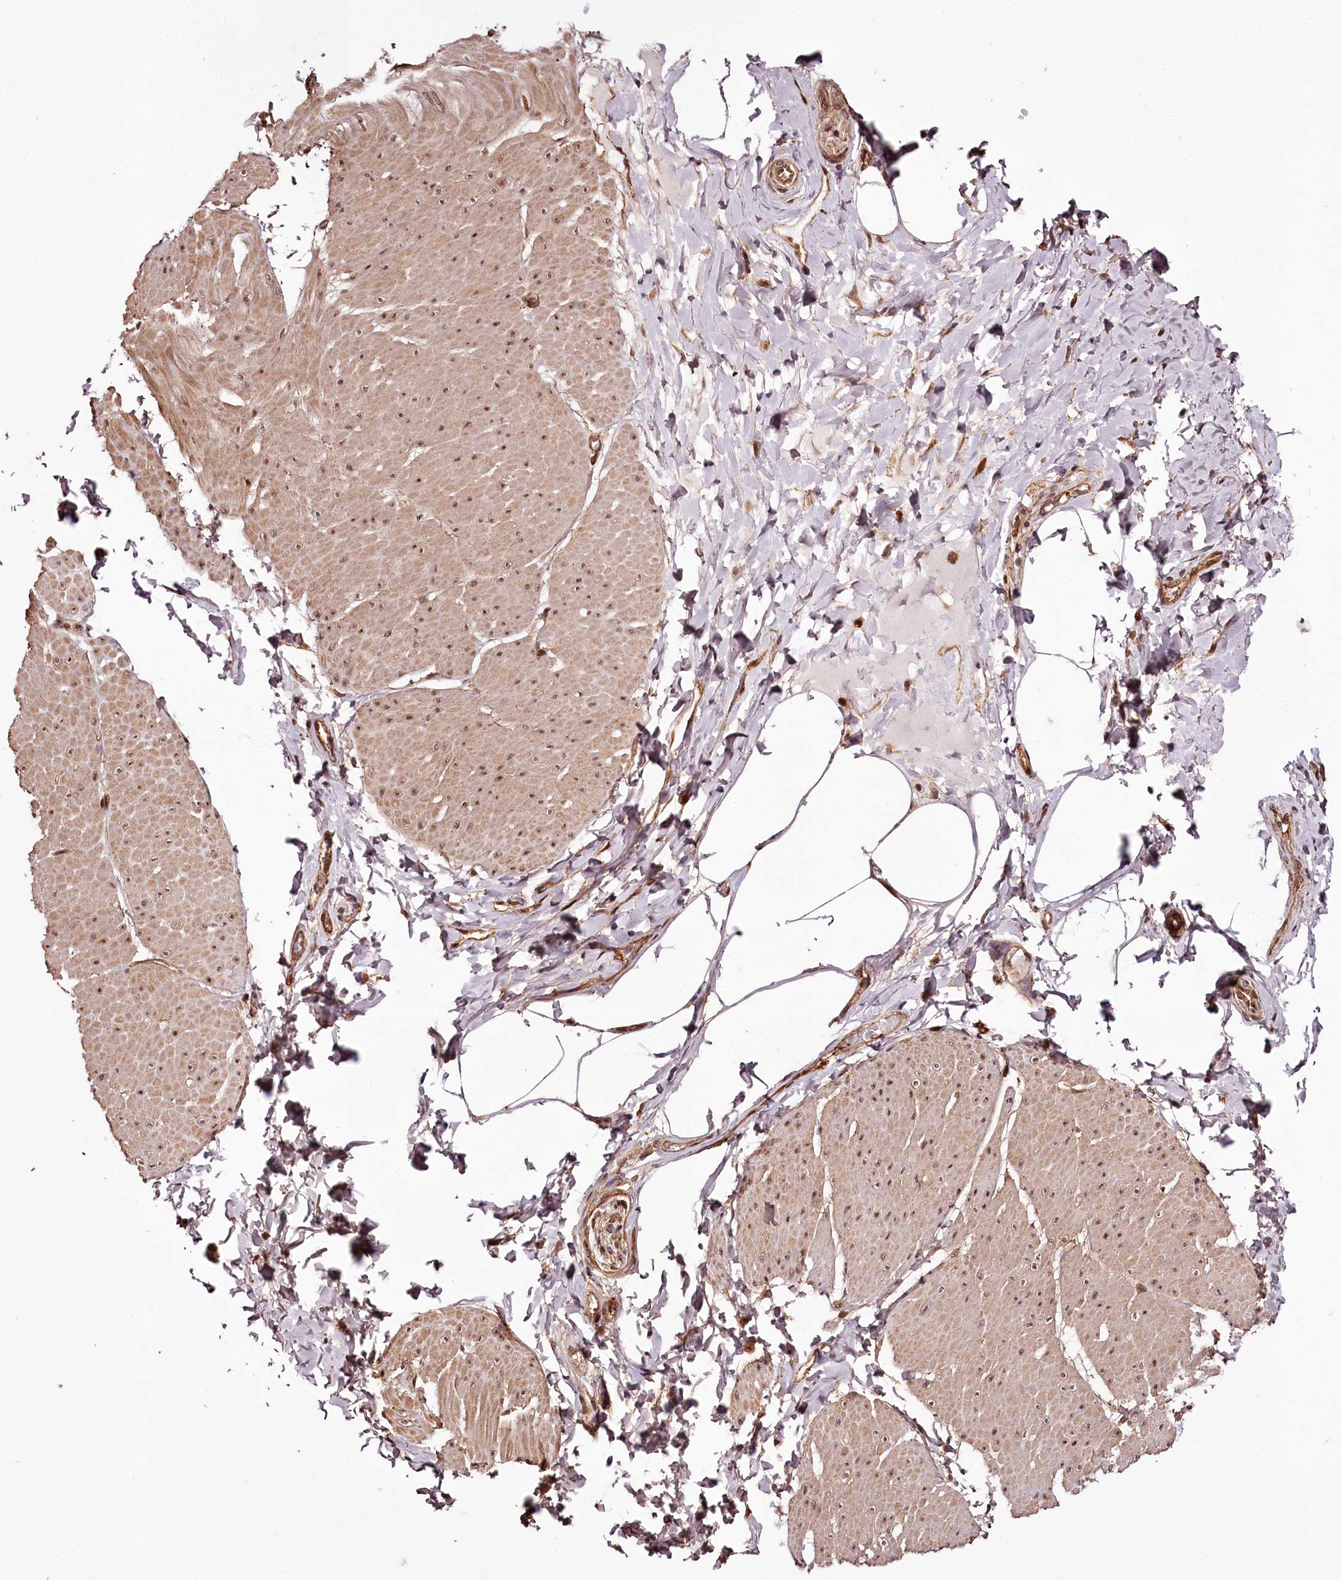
{"staining": {"intensity": "moderate", "quantity": ">75%", "location": "cytoplasmic/membranous,nuclear"}, "tissue": "smooth muscle", "cell_type": "Smooth muscle cells", "image_type": "normal", "snomed": [{"axis": "morphology", "description": "Urothelial carcinoma, High grade"}, {"axis": "topography", "description": "Urinary bladder"}], "caption": "This is a histology image of IHC staining of unremarkable smooth muscle, which shows moderate positivity in the cytoplasmic/membranous,nuclear of smooth muscle cells.", "gene": "TTC33", "patient": {"sex": "male", "age": 46}}